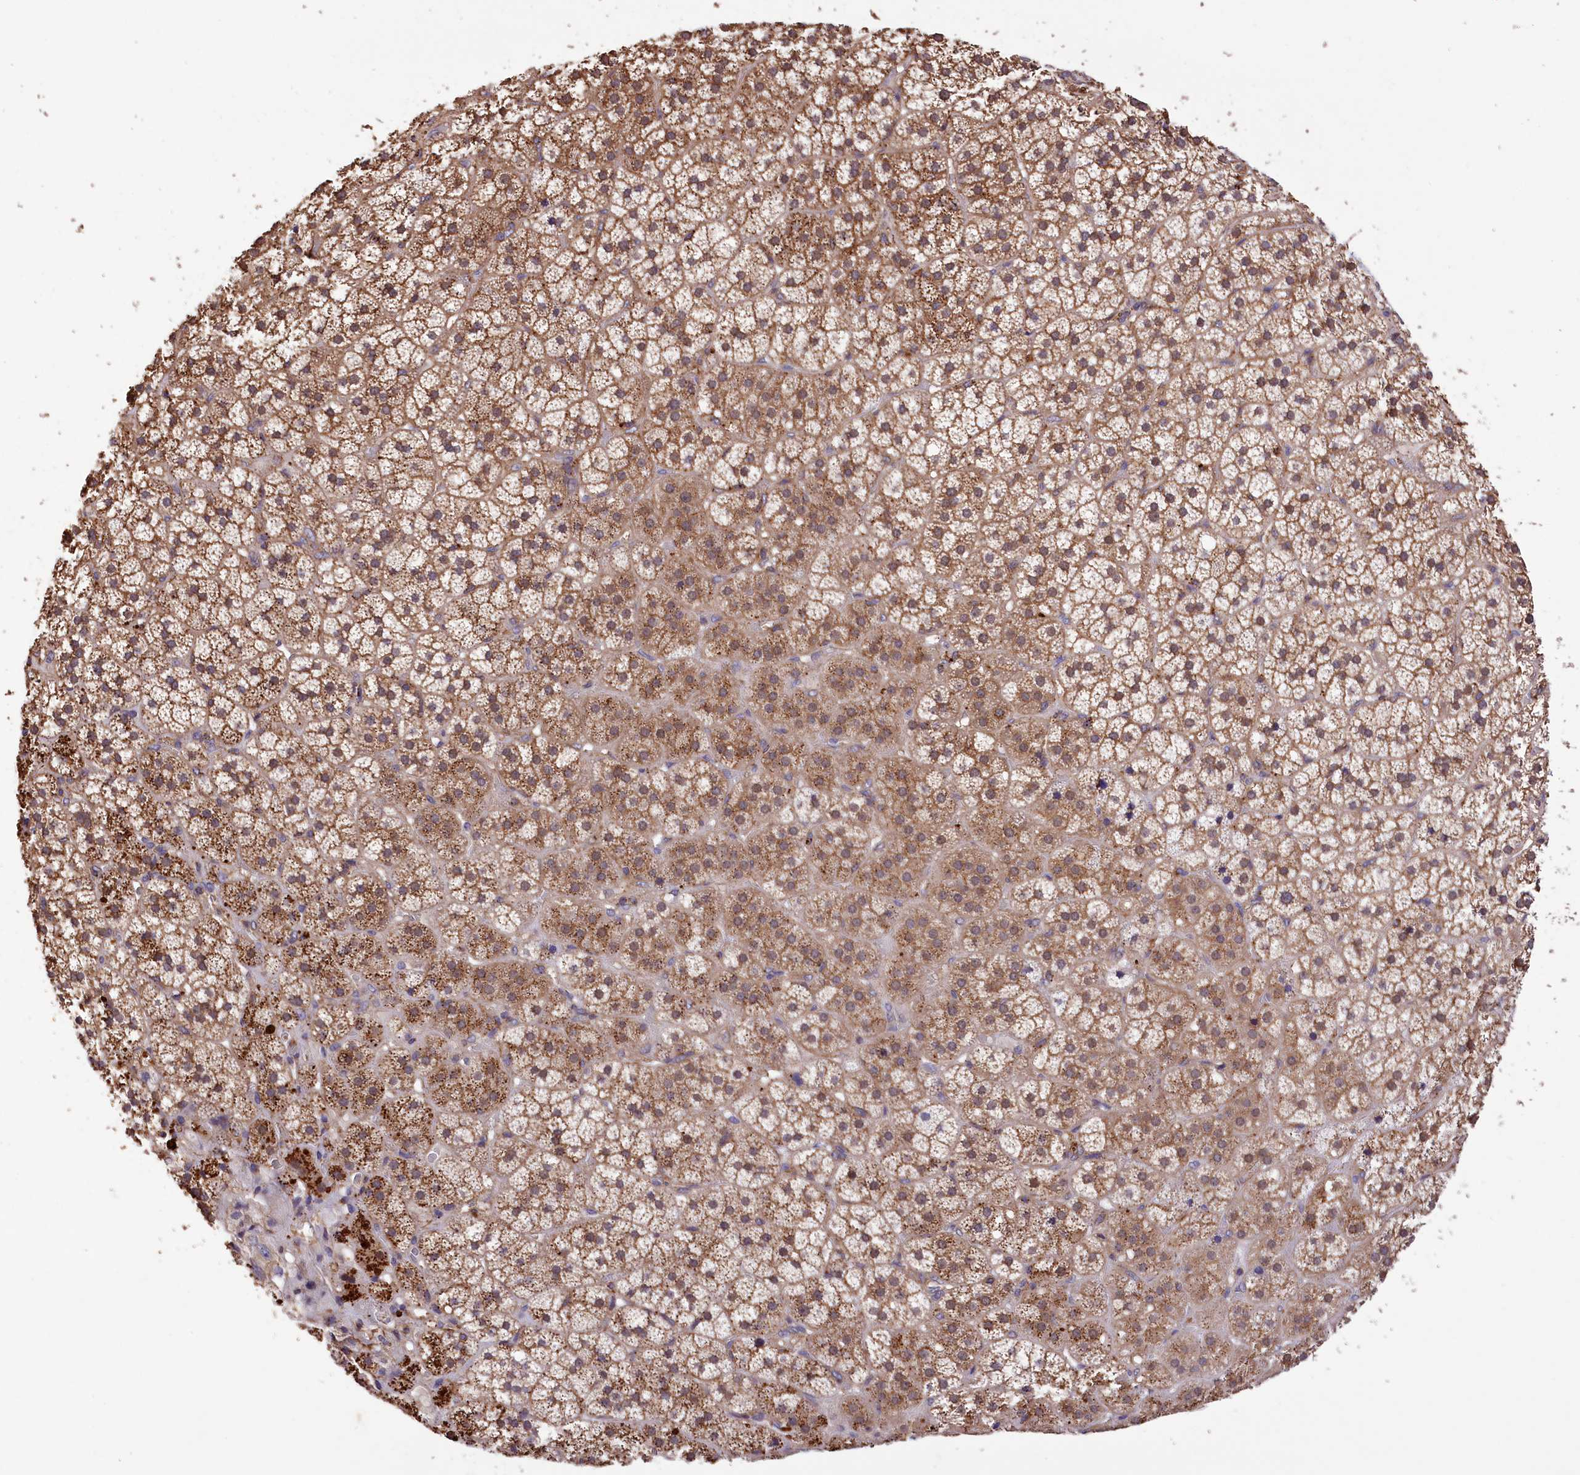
{"staining": {"intensity": "moderate", "quantity": "25%-75%", "location": "cytoplasmic/membranous"}, "tissue": "adrenal gland", "cell_type": "Glandular cells", "image_type": "normal", "snomed": [{"axis": "morphology", "description": "Normal tissue, NOS"}, {"axis": "topography", "description": "Adrenal gland"}], "caption": "A medium amount of moderate cytoplasmic/membranous positivity is seen in approximately 25%-75% of glandular cells in normal adrenal gland. The staining was performed using DAB, with brown indicating positive protein expression. Nuclei are stained blue with hematoxylin.", "gene": "DPP3", "patient": {"sex": "female", "age": 44}}